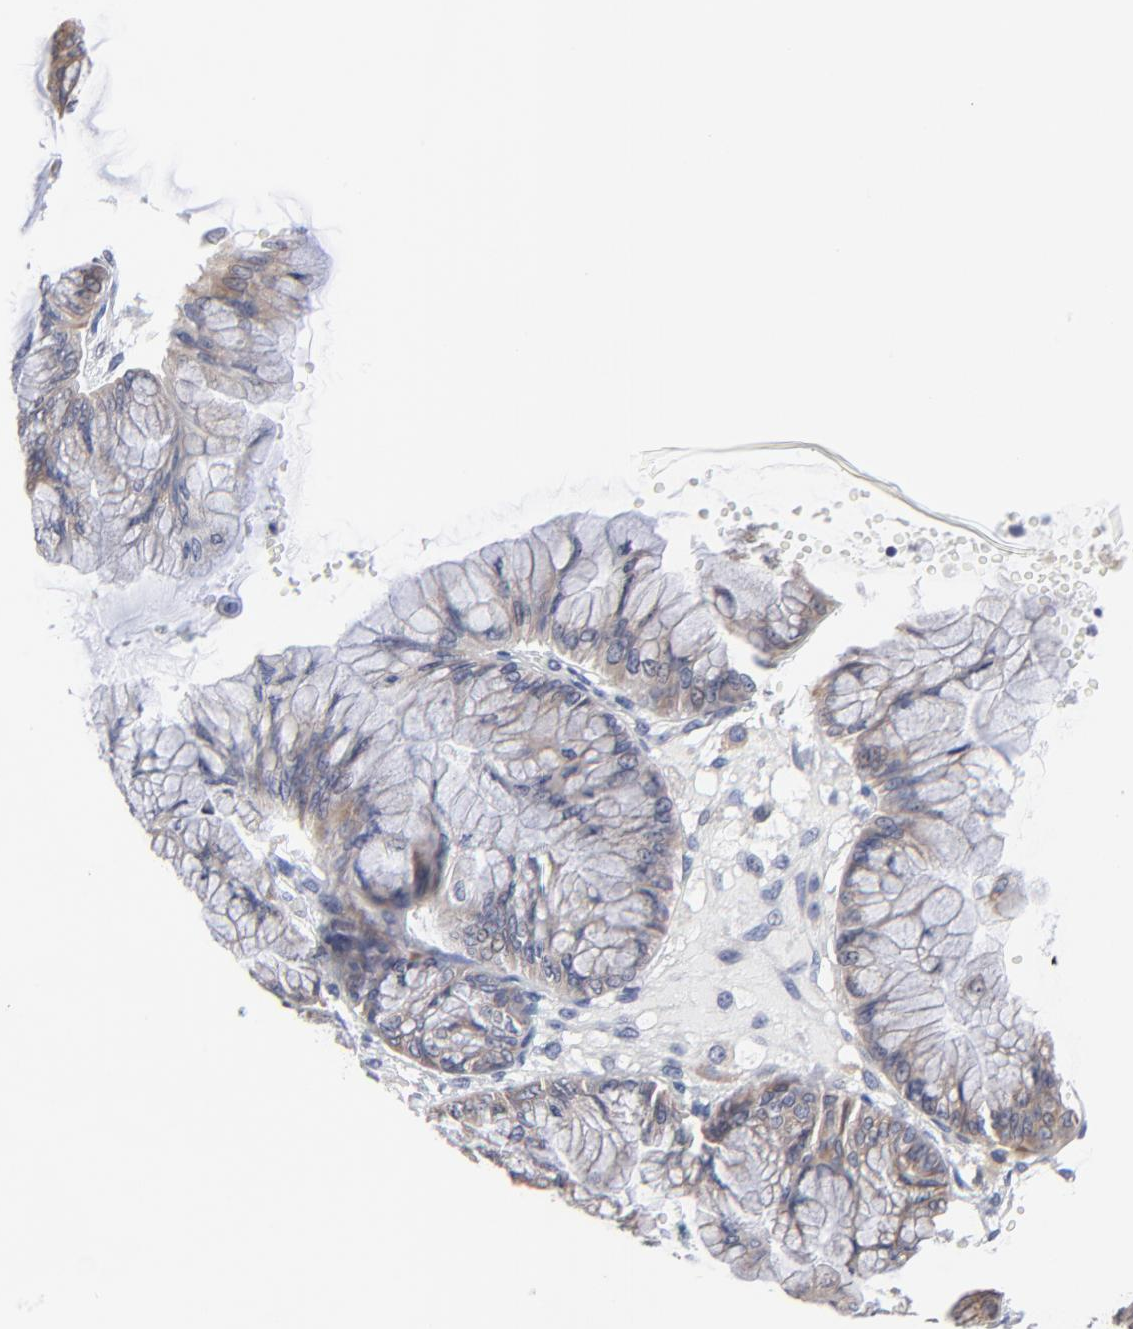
{"staining": {"intensity": "weak", "quantity": ">75%", "location": "cytoplasmic/membranous"}, "tissue": "ovarian cancer", "cell_type": "Tumor cells", "image_type": "cancer", "snomed": [{"axis": "morphology", "description": "Cystadenocarcinoma, mucinous, NOS"}, {"axis": "topography", "description": "Ovary"}], "caption": "Tumor cells display low levels of weak cytoplasmic/membranous positivity in about >75% of cells in human ovarian cancer.", "gene": "TRIM22", "patient": {"sex": "female", "age": 63}}